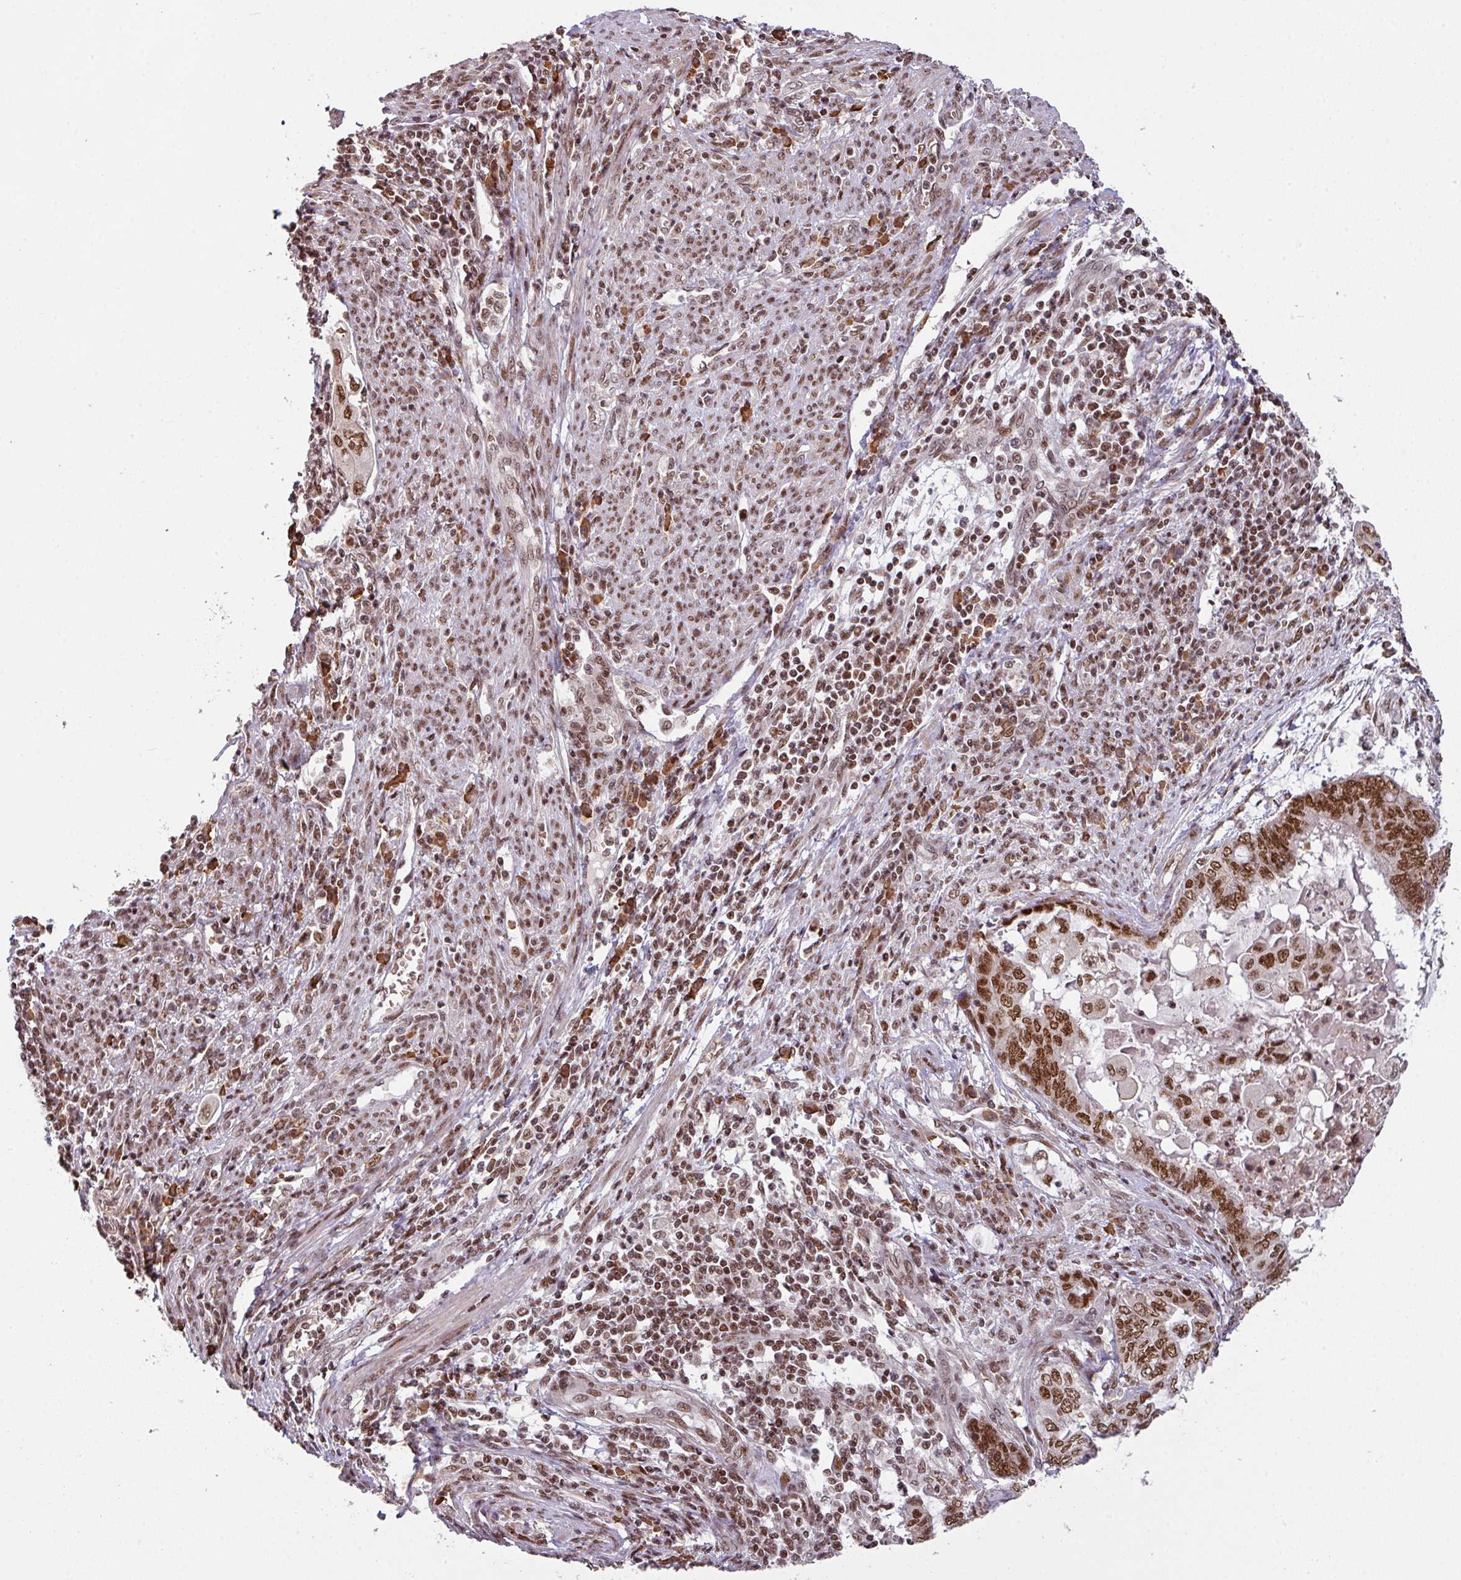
{"staining": {"intensity": "strong", "quantity": ">75%", "location": "nuclear"}, "tissue": "endometrial cancer", "cell_type": "Tumor cells", "image_type": "cancer", "snomed": [{"axis": "morphology", "description": "Adenocarcinoma, NOS"}, {"axis": "topography", "description": "Uterus"}, {"axis": "topography", "description": "Endometrium"}], "caption": "Tumor cells display high levels of strong nuclear expression in about >75% of cells in human adenocarcinoma (endometrial).", "gene": "PHF23", "patient": {"sex": "female", "age": 70}}